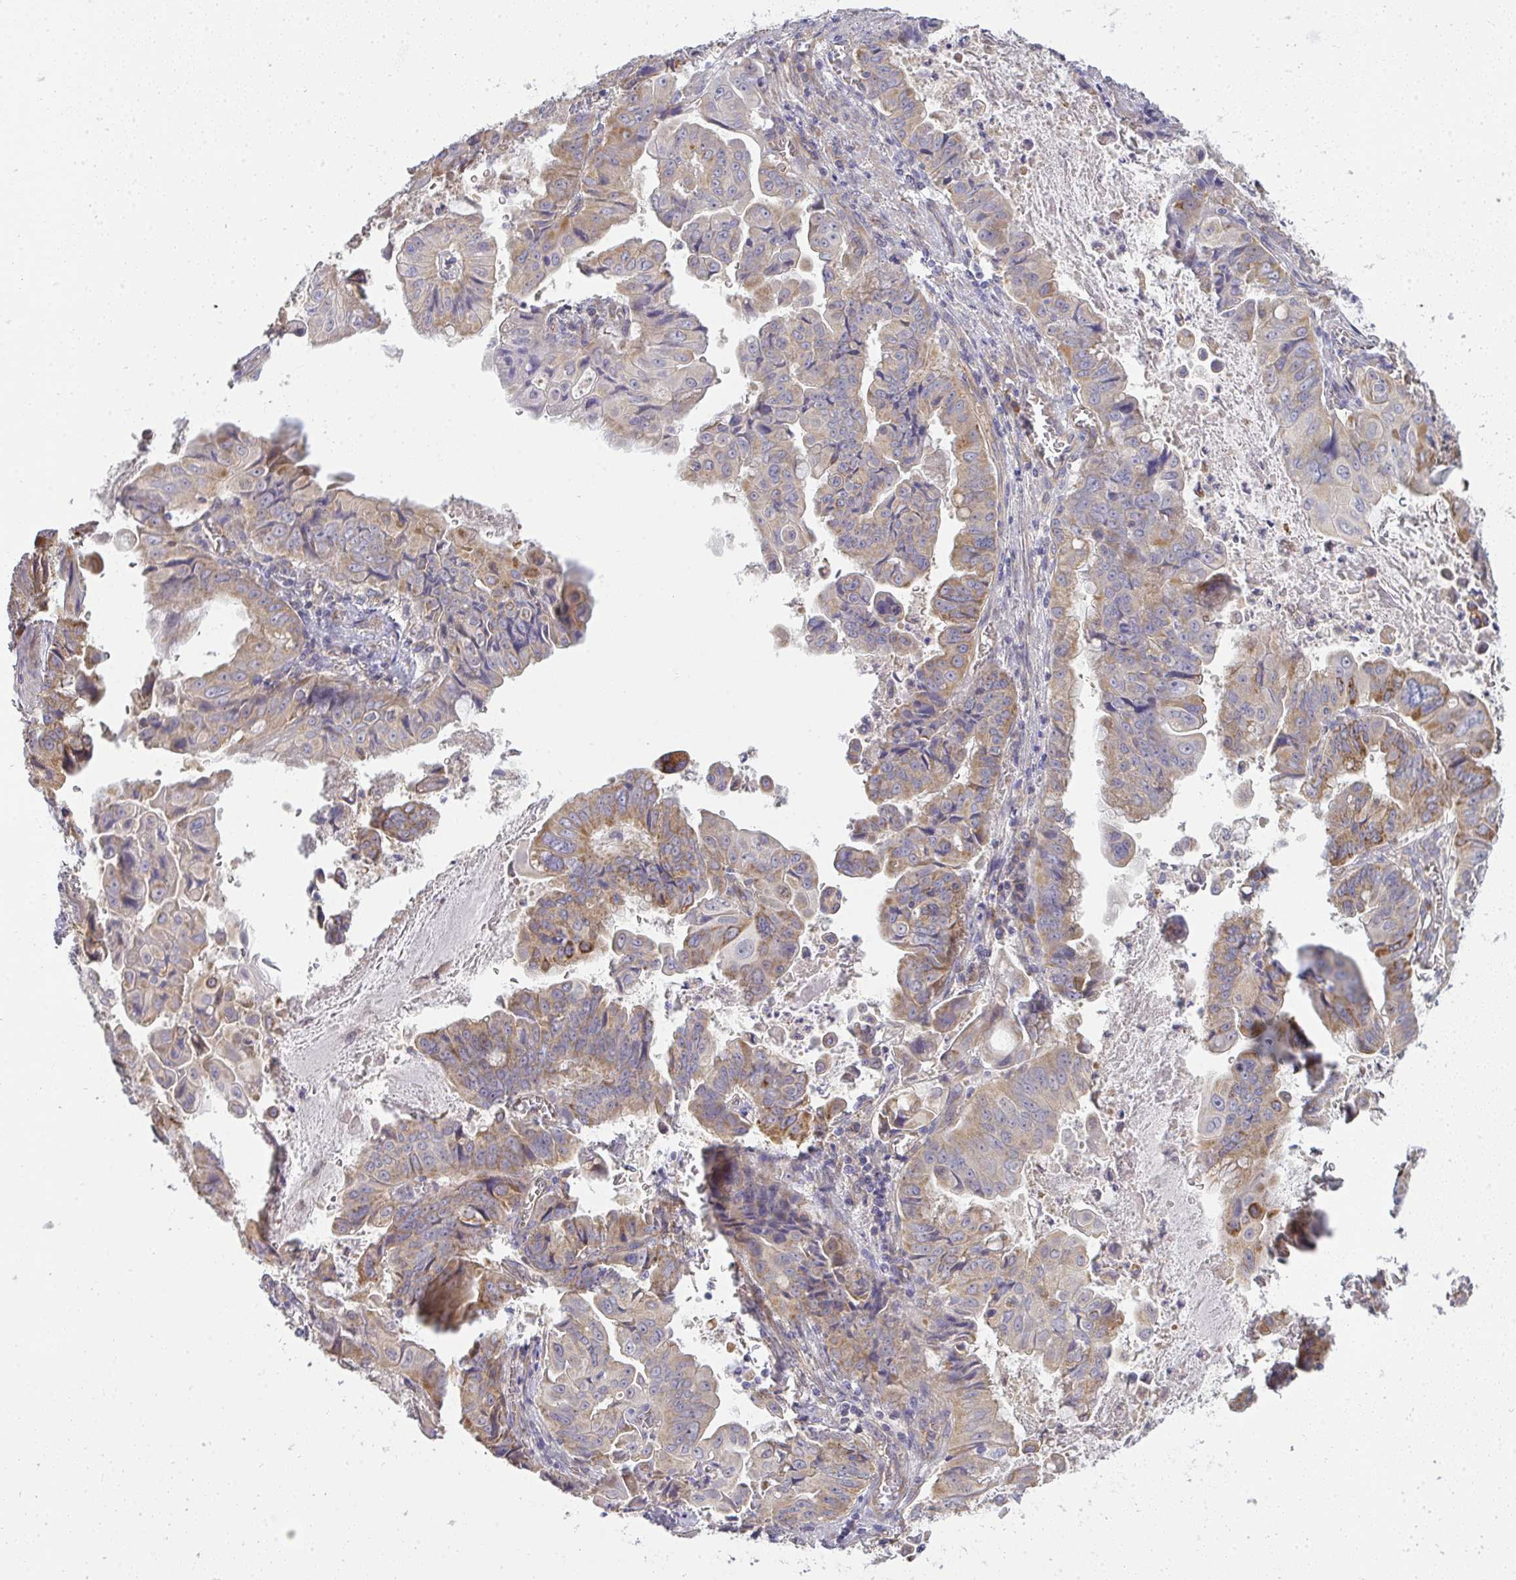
{"staining": {"intensity": "weak", "quantity": ">75%", "location": "cytoplasmic/membranous"}, "tissue": "stomach cancer", "cell_type": "Tumor cells", "image_type": "cancer", "snomed": [{"axis": "morphology", "description": "Adenocarcinoma, NOS"}, {"axis": "topography", "description": "Stomach, upper"}], "caption": "Adenocarcinoma (stomach) tissue exhibits weak cytoplasmic/membranous staining in about >75% of tumor cells (DAB (3,3'-diaminobenzidine) = brown stain, brightfield microscopy at high magnification).", "gene": "B4GALT6", "patient": {"sex": "male", "age": 80}}